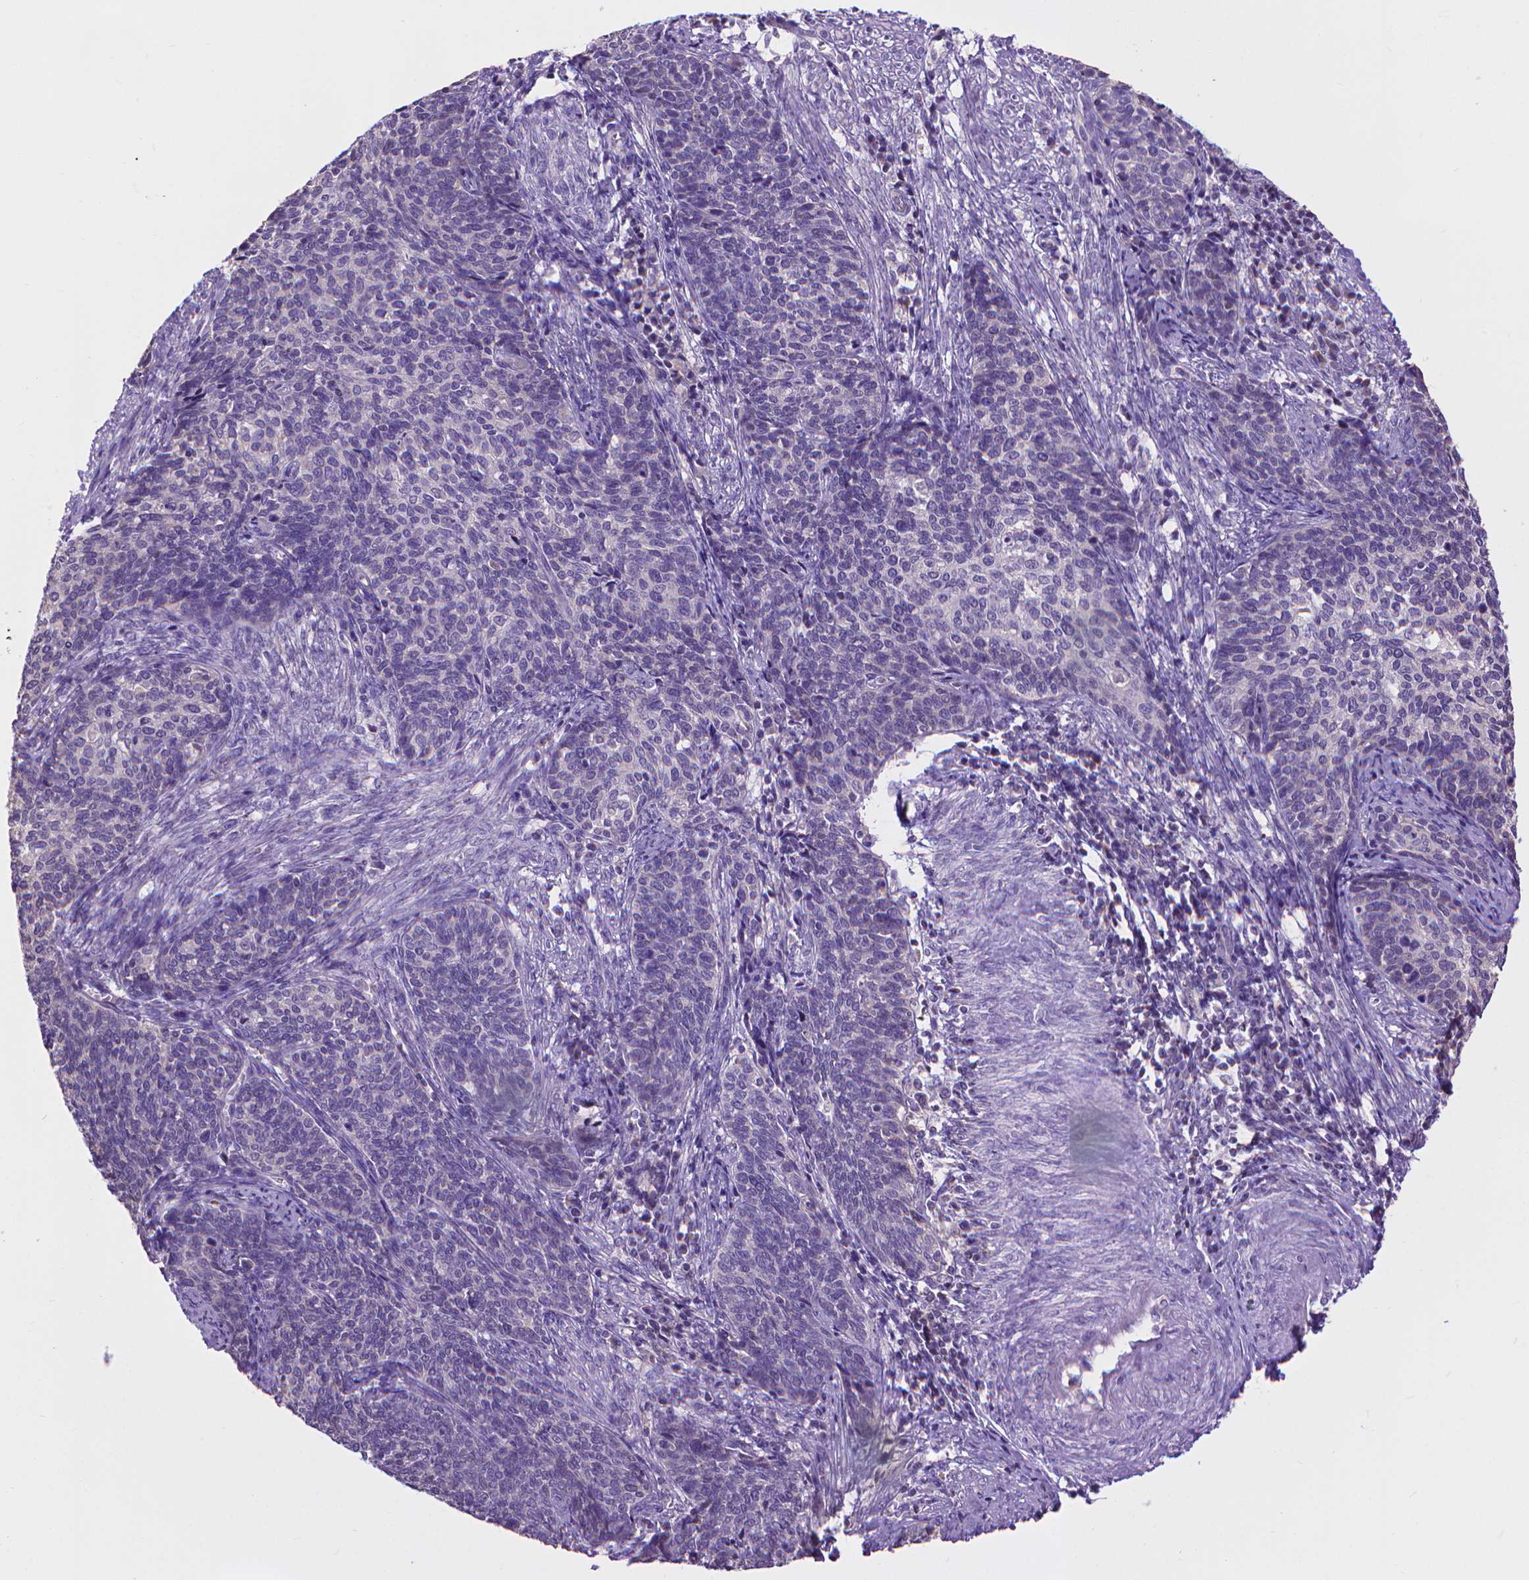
{"staining": {"intensity": "negative", "quantity": "none", "location": "none"}, "tissue": "cervical cancer", "cell_type": "Tumor cells", "image_type": "cancer", "snomed": [{"axis": "morphology", "description": "Squamous cell carcinoma, NOS"}, {"axis": "topography", "description": "Cervix"}], "caption": "Cervical squamous cell carcinoma stained for a protein using immunohistochemistry demonstrates no positivity tumor cells.", "gene": "SYN1", "patient": {"sex": "female", "age": 39}}